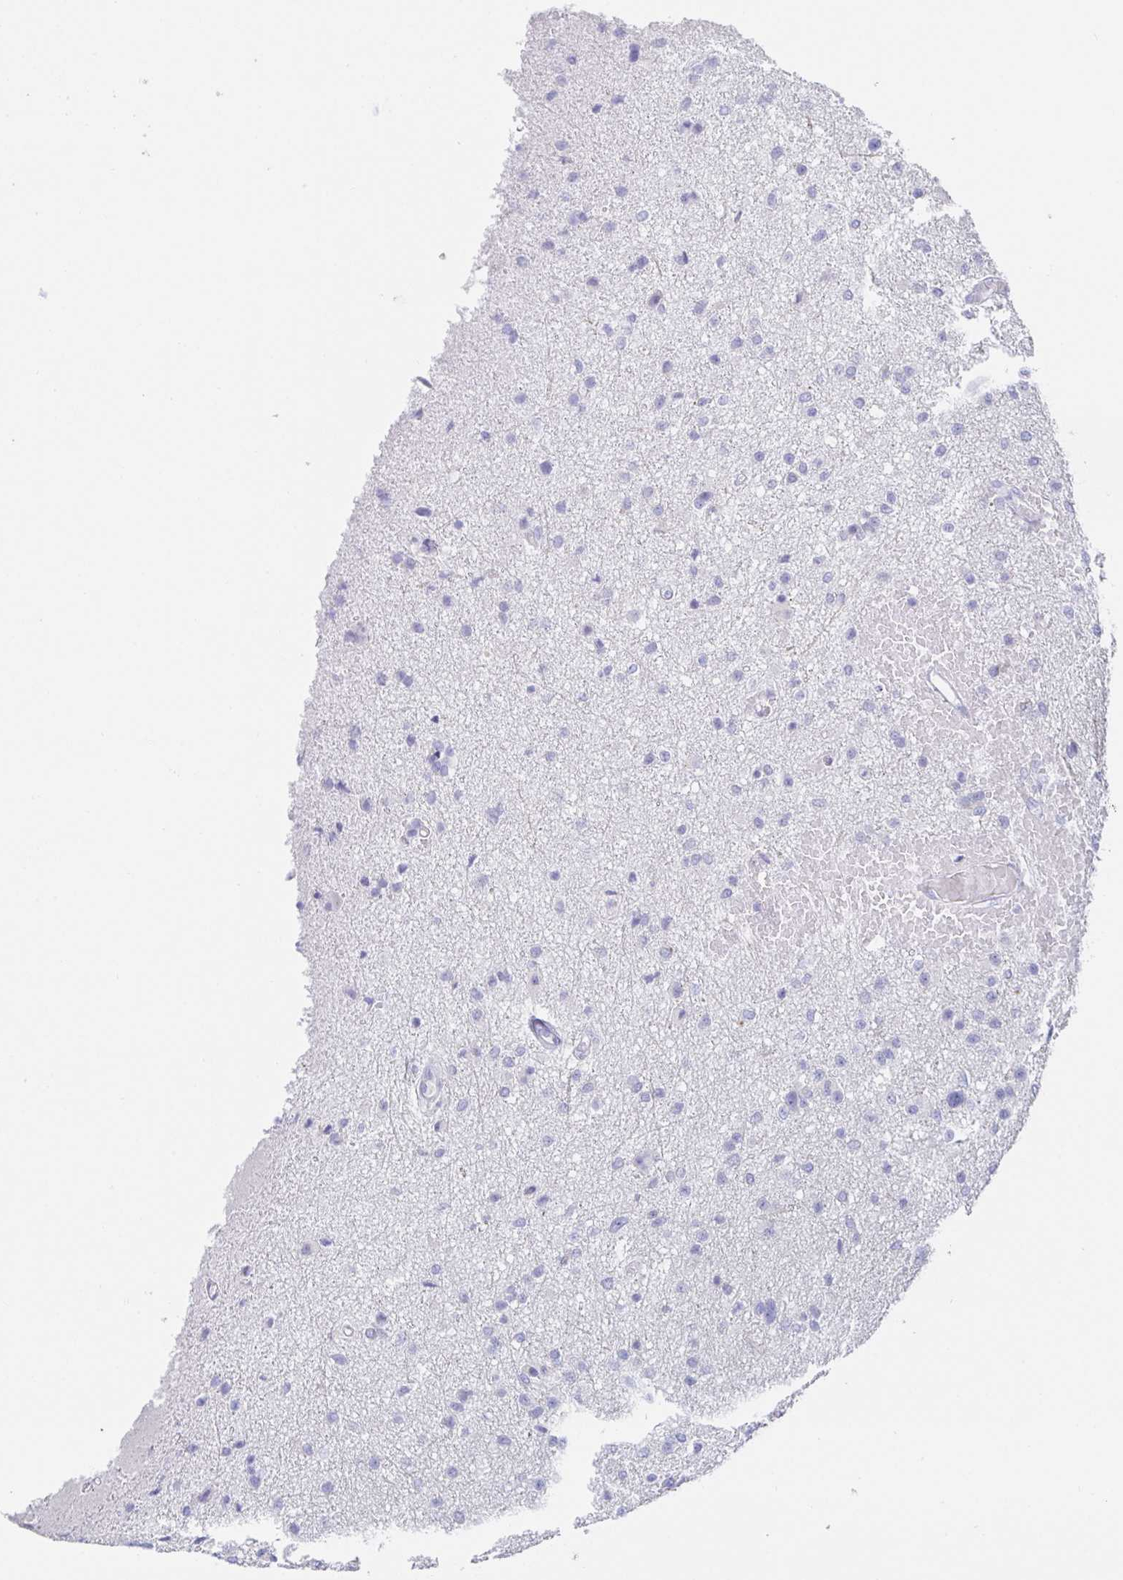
{"staining": {"intensity": "negative", "quantity": "none", "location": "none"}, "tissue": "glioma", "cell_type": "Tumor cells", "image_type": "cancer", "snomed": [{"axis": "morphology", "description": "Glioma, malignant, Low grade"}, {"axis": "topography", "description": "Brain"}], "caption": "IHC of low-grade glioma (malignant) reveals no positivity in tumor cells.", "gene": "SIAH3", "patient": {"sex": "male", "age": 26}}